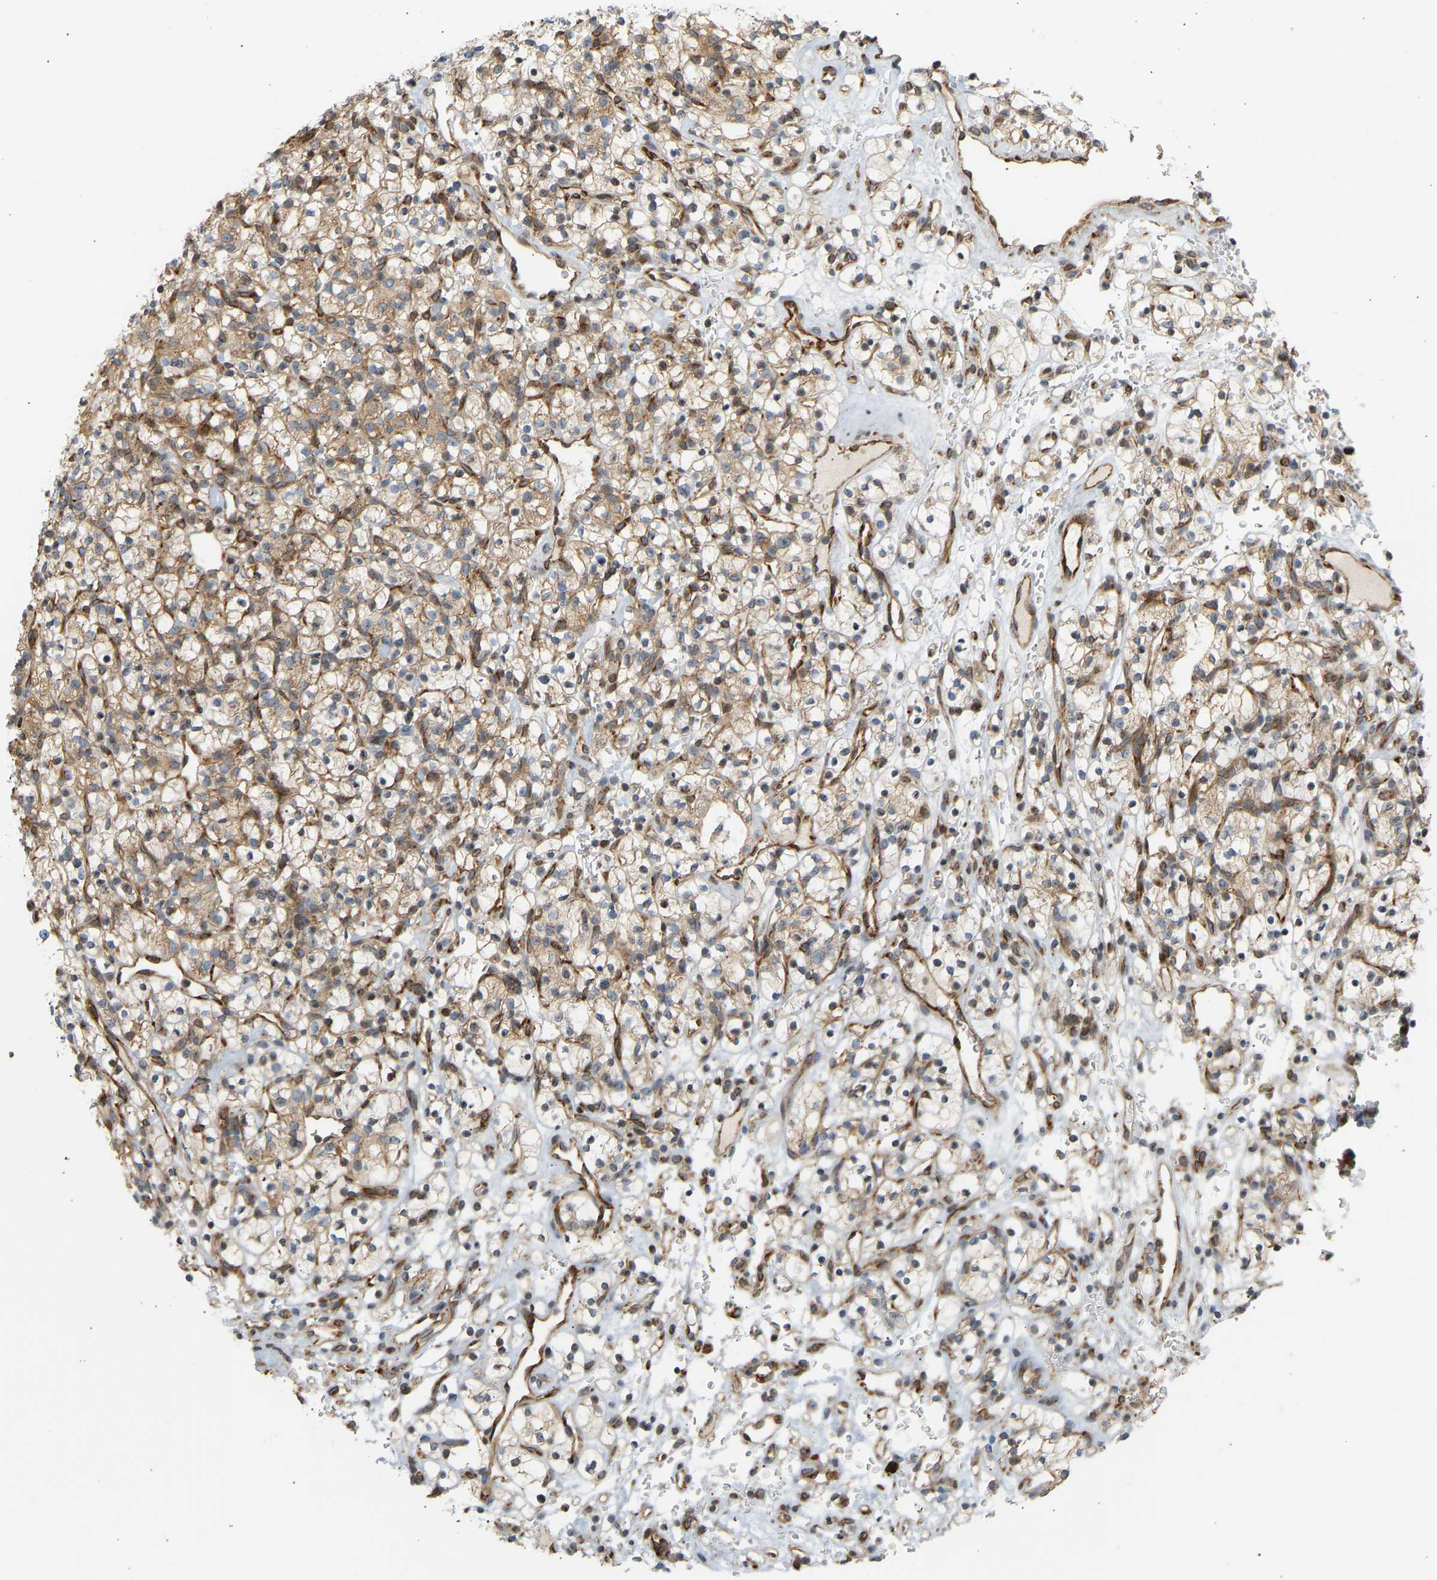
{"staining": {"intensity": "moderate", "quantity": ">75%", "location": "cytoplasmic/membranous"}, "tissue": "renal cancer", "cell_type": "Tumor cells", "image_type": "cancer", "snomed": [{"axis": "morphology", "description": "Adenocarcinoma, NOS"}, {"axis": "topography", "description": "Kidney"}], "caption": "Protein staining shows moderate cytoplasmic/membranous positivity in approximately >75% of tumor cells in renal cancer. The staining was performed using DAB to visualize the protein expression in brown, while the nuclei were stained in blue with hematoxylin (Magnification: 20x).", "gene": "RPS14", "patient": {"sex": "female", "age": 57}}